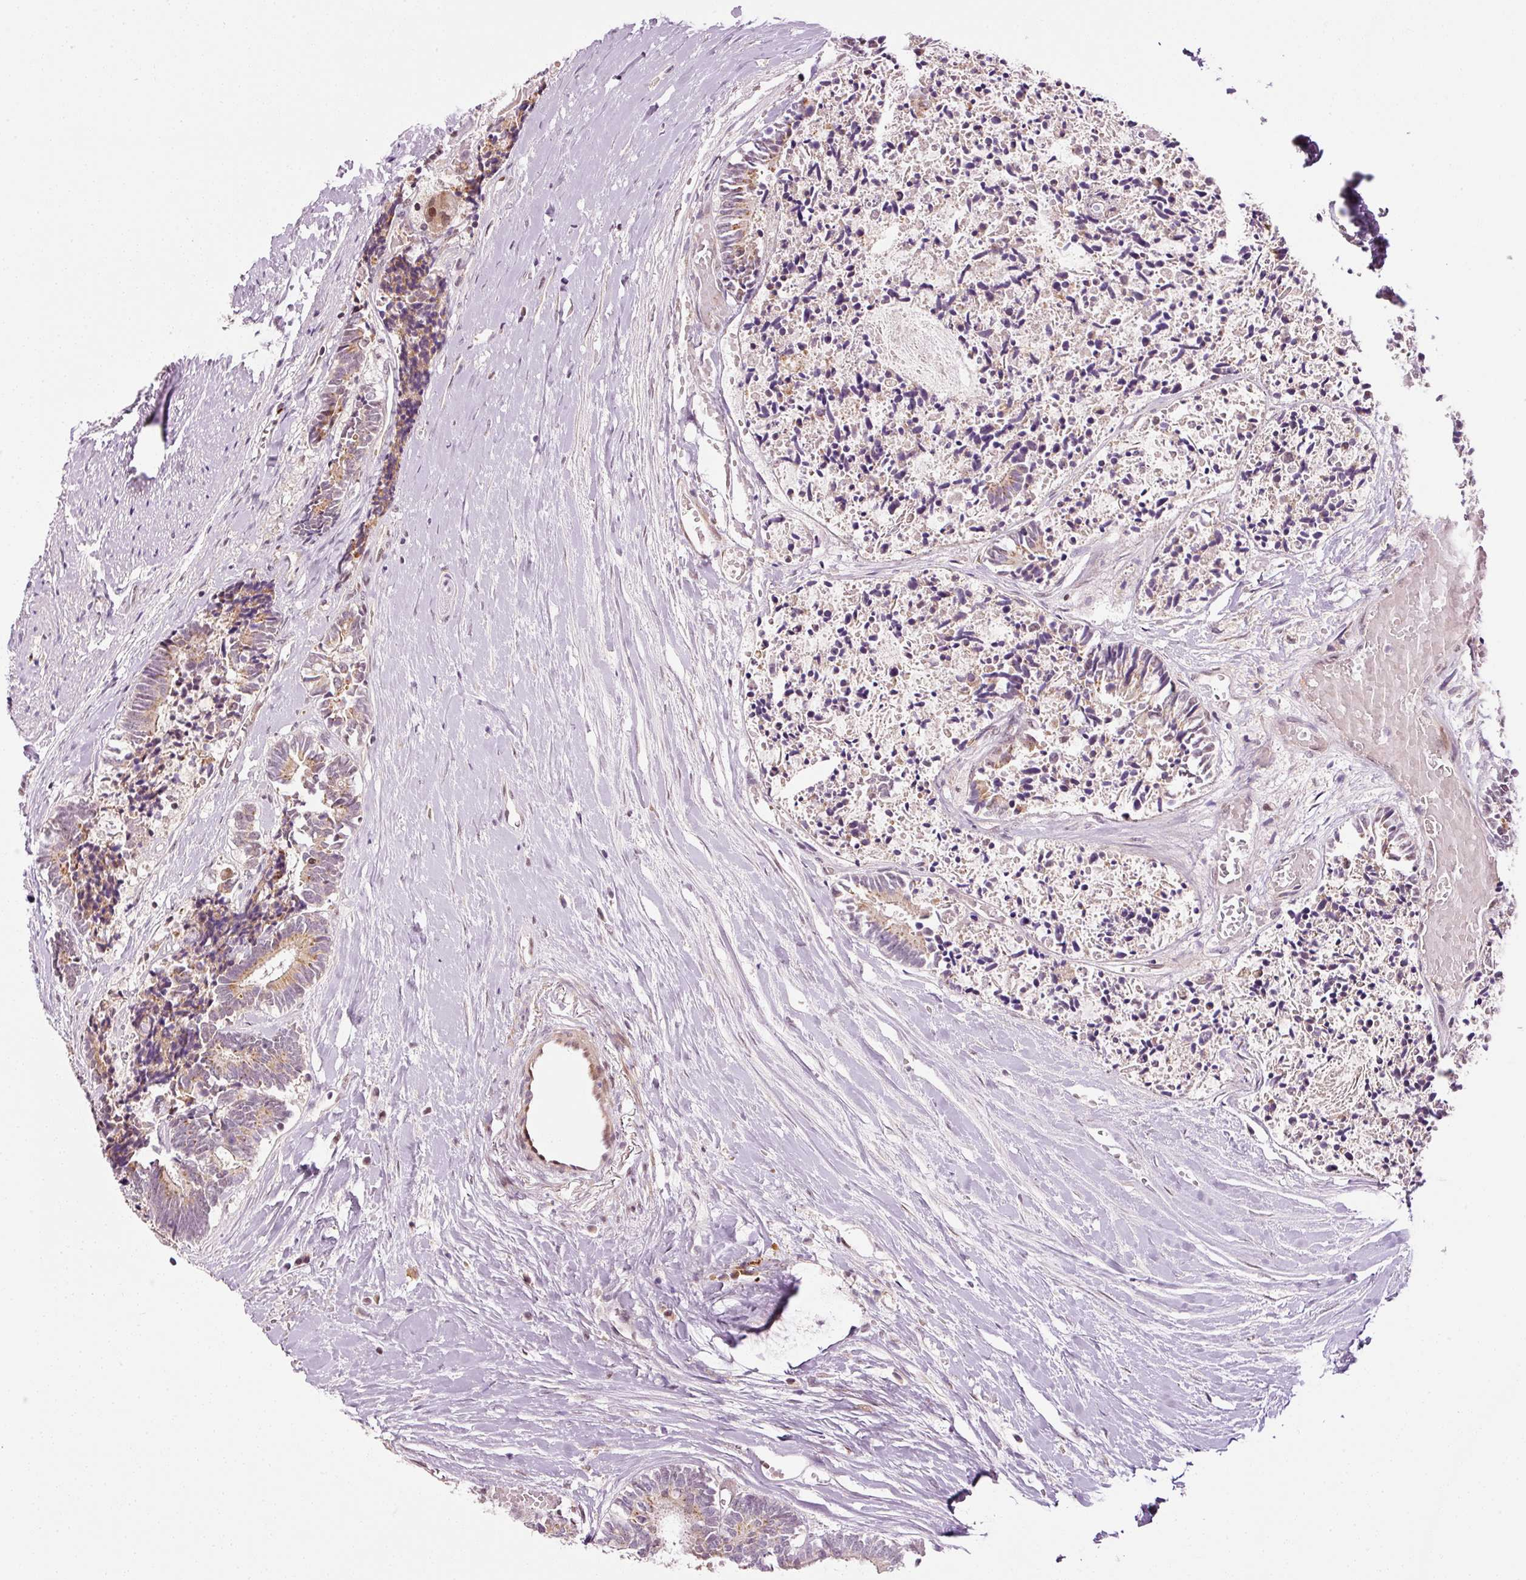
{"staining": {"intensity": "moderate", "quantity": "<25%", "location": "cytoplasmic/membranous"}, "tissue": "colorectal cancer", "cell_type": "Tumor cells", "image_type": "cancer", "snomed": [{"axis": "morphology", "description": "Adenocarcinoma, NOS"}, {"axis": "topography", "description": "Colon"}, {"axis": "topography", "description": "Rectum"}], "caption": "Immunohistochemical staining of colorectal cancer (adenocarcinoma) exhibits low levels of moderate cytoplasmic/membranous expression in approximately <25% of tumor cells.", "gene": "ANKRD20A1", "patient": {"sex": "male", "age": 57}}